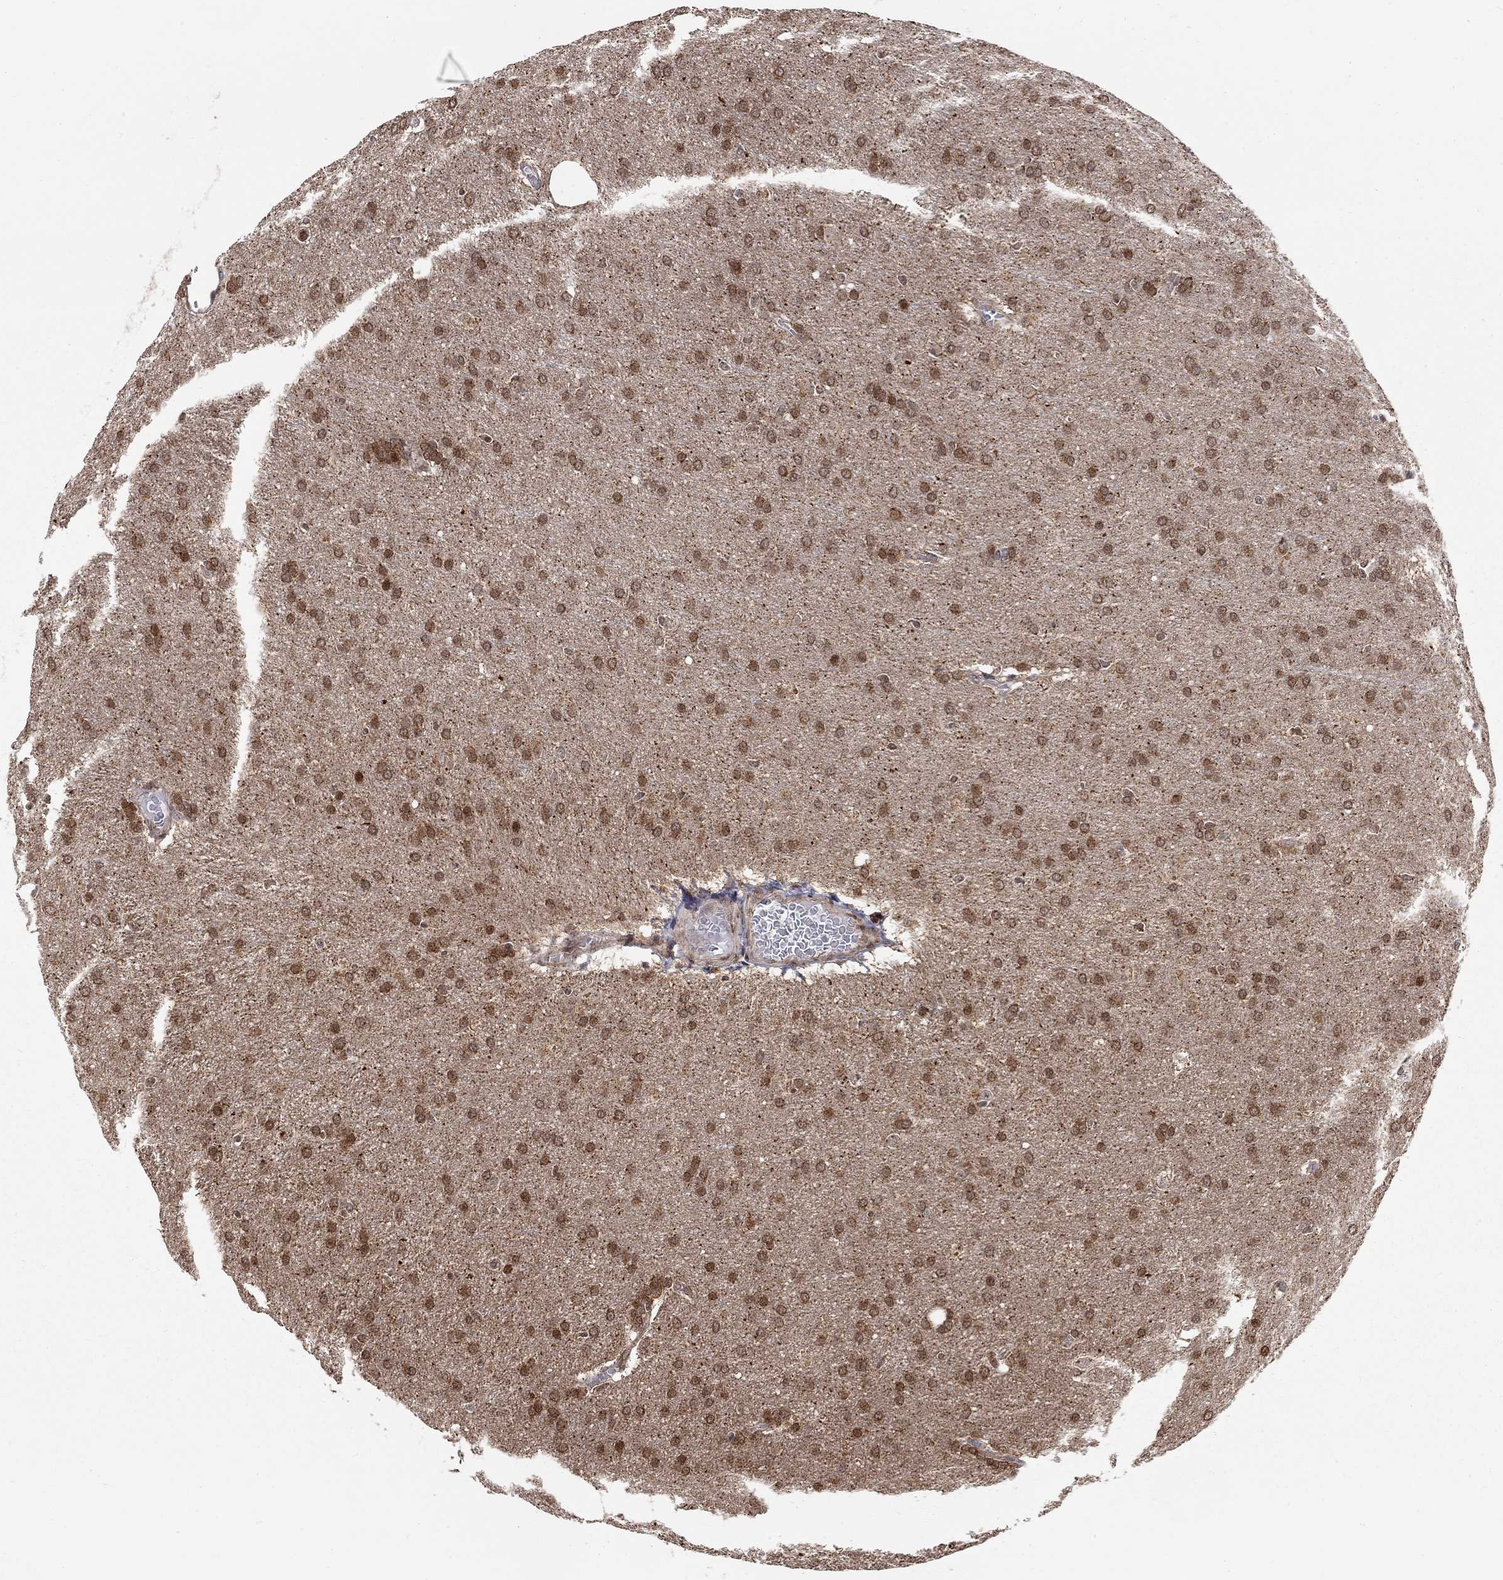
{"staining": {"intensity": "strong", "quantity": "25%-75%", "location": "nuclear"}, "tissue": "glioma", "cell_type": "Tumor cells", "image_type": "cancer", "snomed": [{"axis": "morphology", "description": "Glioma, malignant, Low grade"}, {"axis": "topography", "description": "Brain"}], "caption": "Immunohistochemical staining of human glioma shows strong nuclear protein expression in approximately 25%-75% of tumor cells. Nuclei are stained in blue.", "gene": "ELOB", "patient": {"sex": "female", "age": 32}}